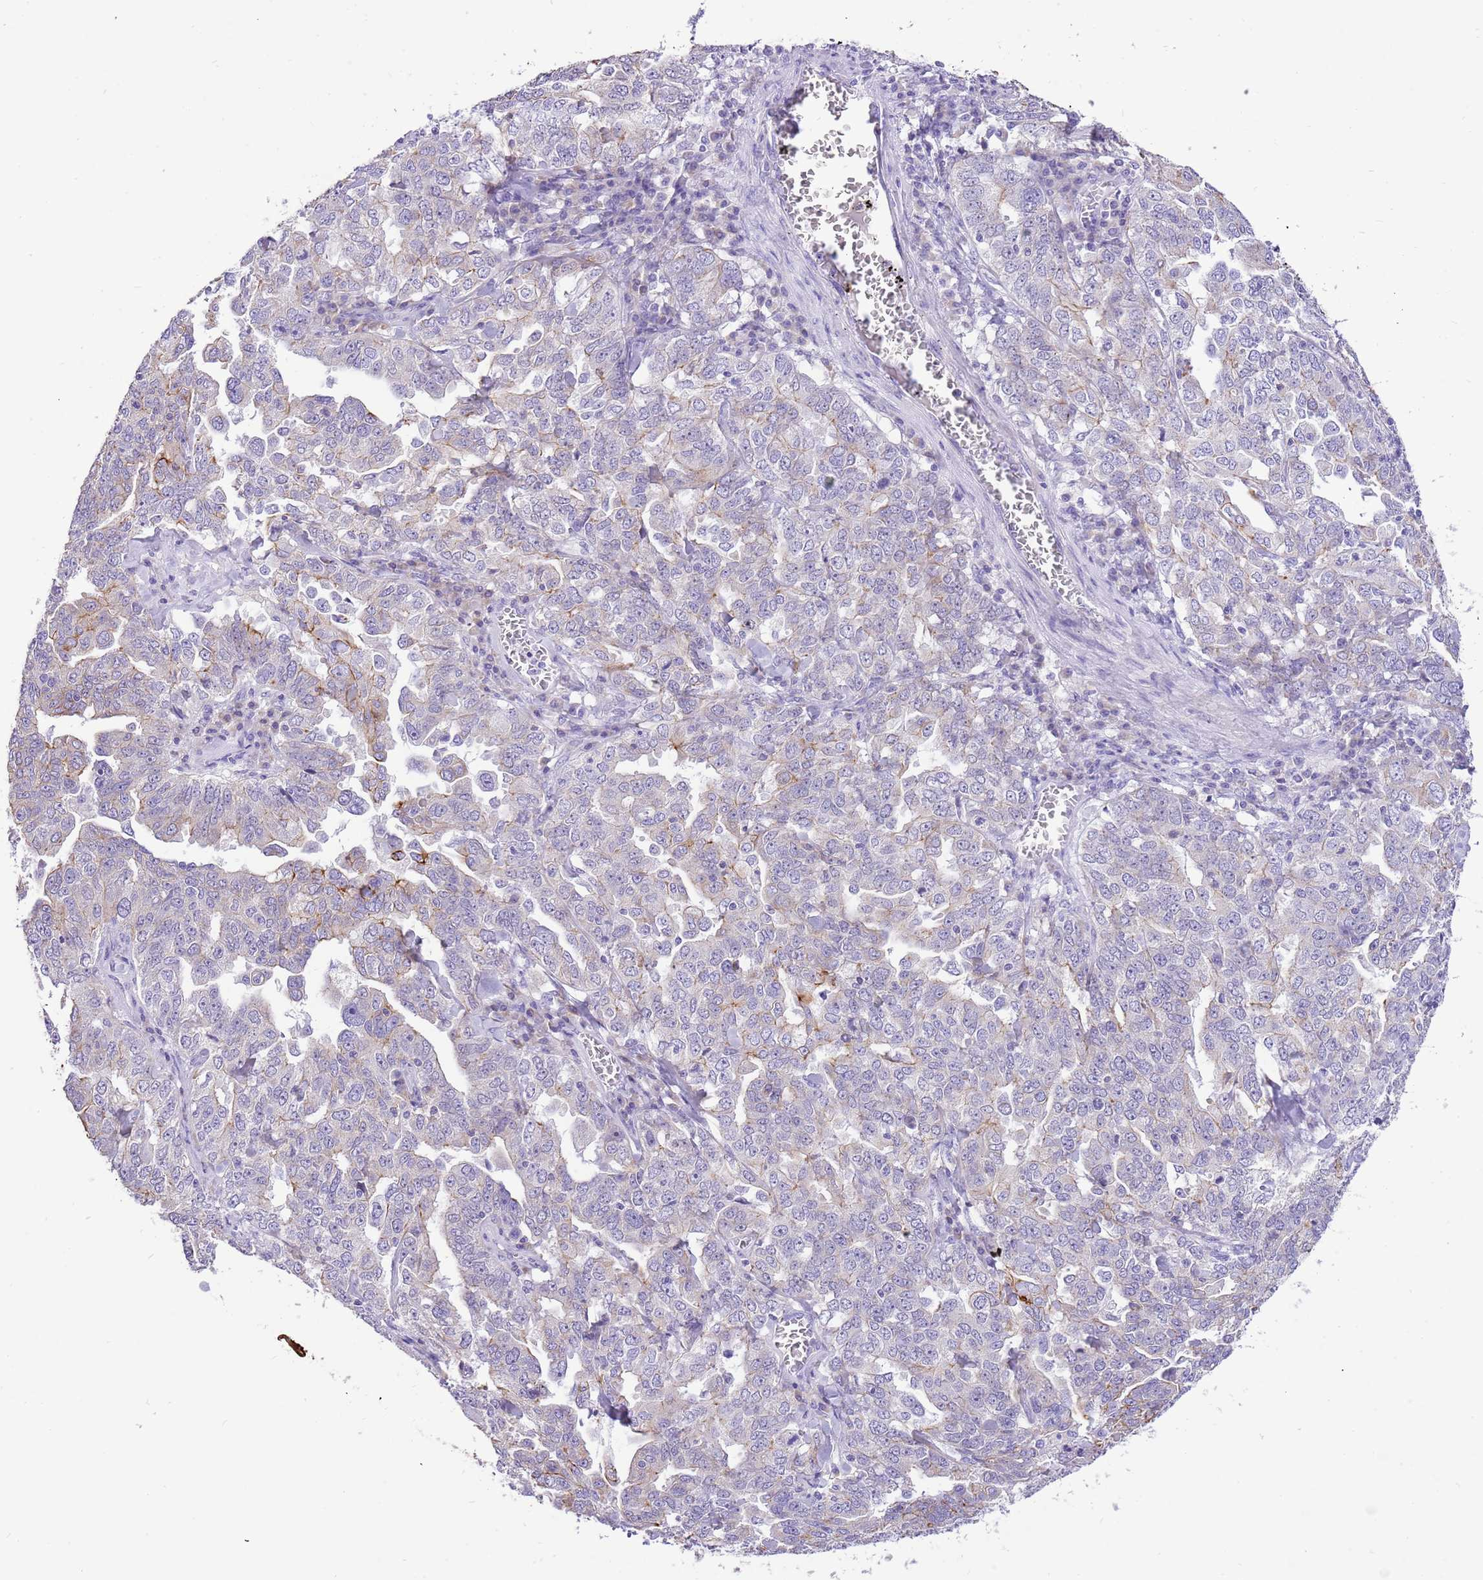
{"staining": {"intensity": "weak", "quantity": "<25%", "location": "cytoplasmic/membranous"}, "tissue": "ovarian cancer", "cell_type": "Tumor cells", "image_type": "cancer", "snomed": [{"axis": "morphology", "description": "Carcinoma, endometroid"}, {"axis": "topography", "description": "Ovary"}], "caption": "Protein analysis of ovarian cancer displays no significant positivity in tumor cells. Nuclei are stained in blue.", "gene": "R3HDM4", "patient": {"sex": "female", "age": 62}}